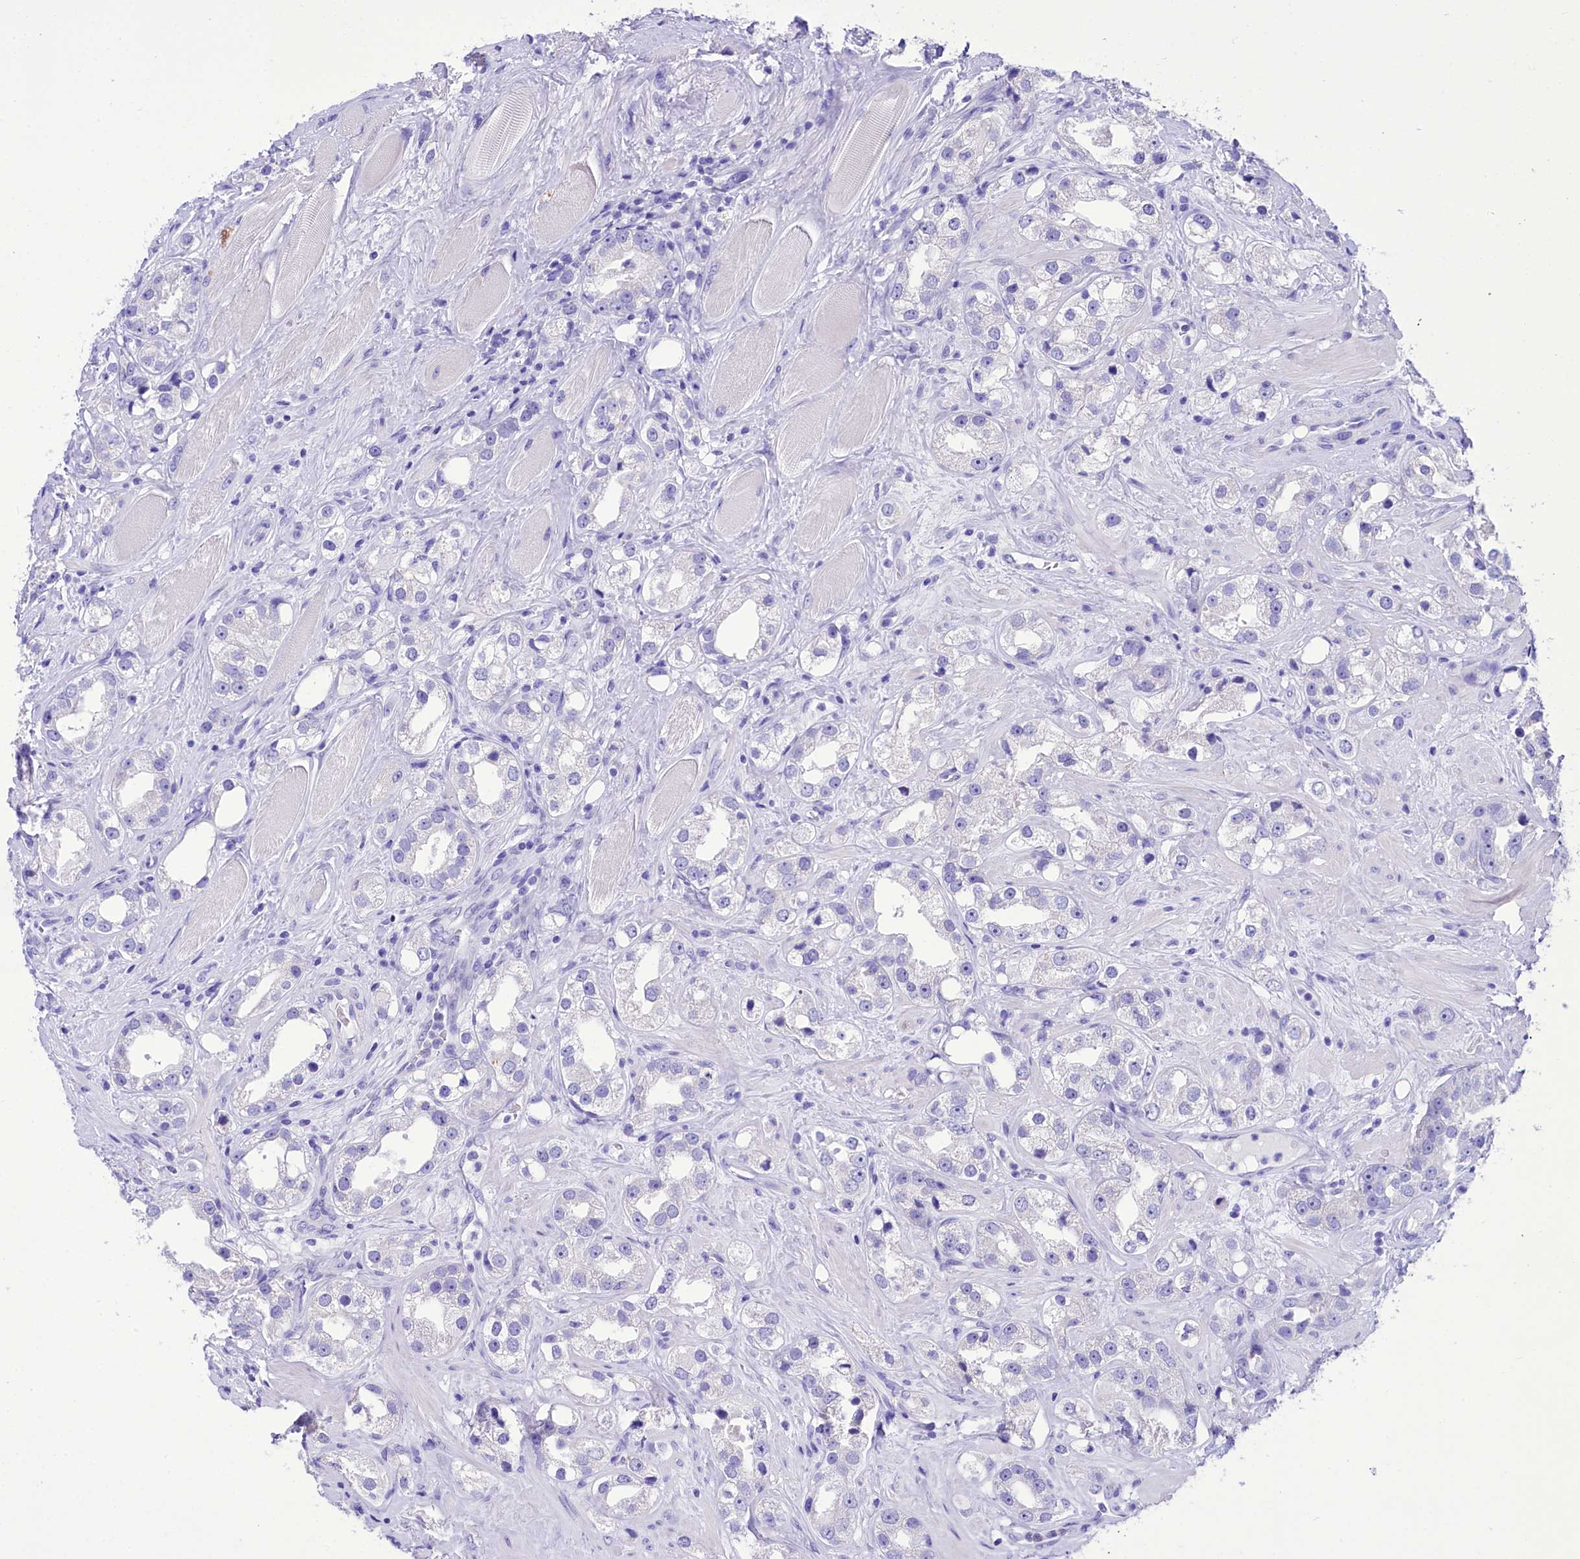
{"staining": {"intensity": "negative", "quantity": "none", "location": "none"}, "tissue": "prostate cancer", "cell_type": "Tumor cells", "image_type": "cancer", "snomed": [{"axis": "morphology", "description": "Adenocarcinoma, NOS"}, {"axis": "topography", "description": "Prostate"}], "caption": "Immunohistochemistry (IHC) of human adenocarcinoma (prostate) exhibits no staining in tumor cells.", "gene": "TTC36", "patient": {"sex": "male", "age": 79}}